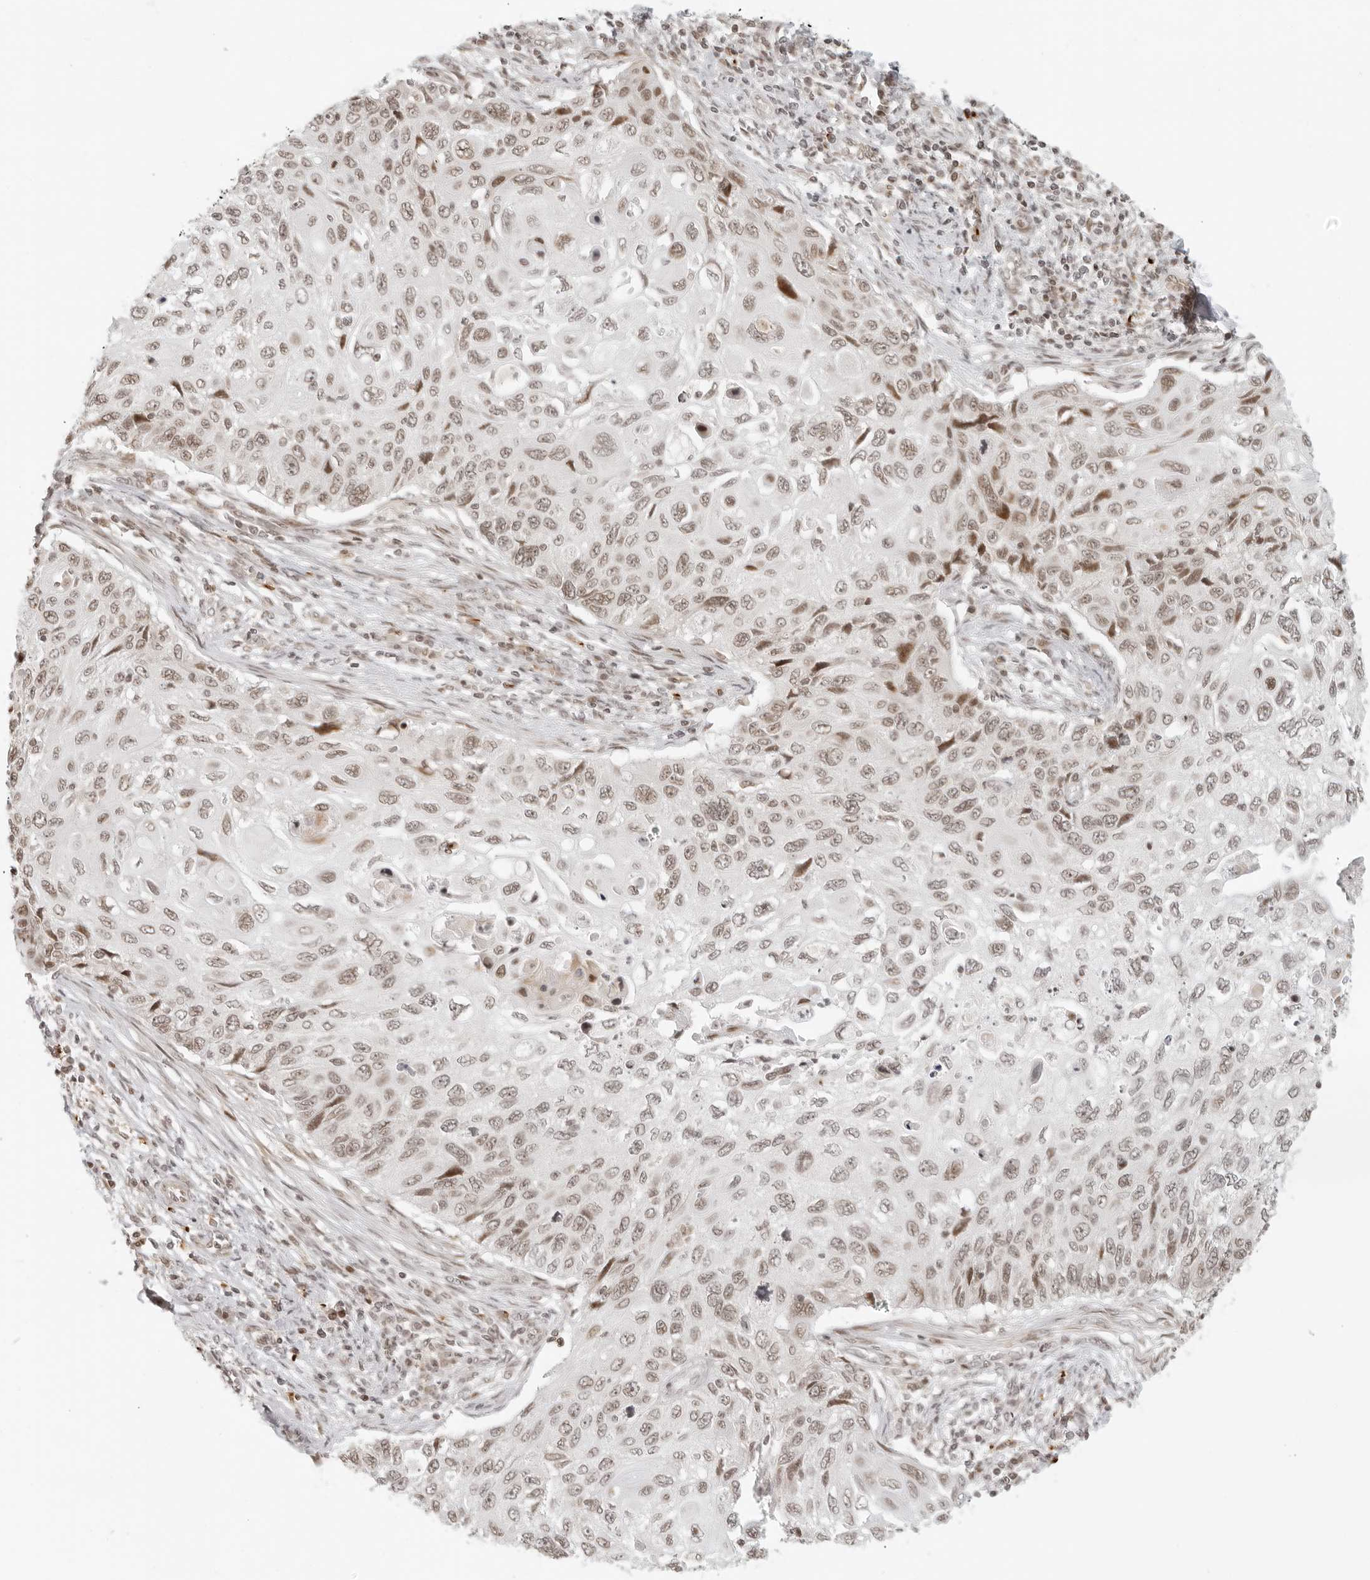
{"staining": {"intensity": "weak", "quantity": ">75%", "location": "nuclear"}, "tissue": "cervical cancer", "cell_type": "Tumor cells", "image_type": "cancer", "snomed": [{"axis": "morphology", "description": "Squamous cell carcinoma, NOS"}, {"axis": "topography", "description": "Cervix"}], "caption": "Immunohistochemical staining of cervical cancer (squamous cell carcinoma) exhibits low levels of weak nuclear protein expression in about >75% of tumor cells. Immunohistochemistry stains the protein in brown and the nuclei are stained blue.", "gene": "ZNF407", "patient": {"sex": "female", "age": 70}}